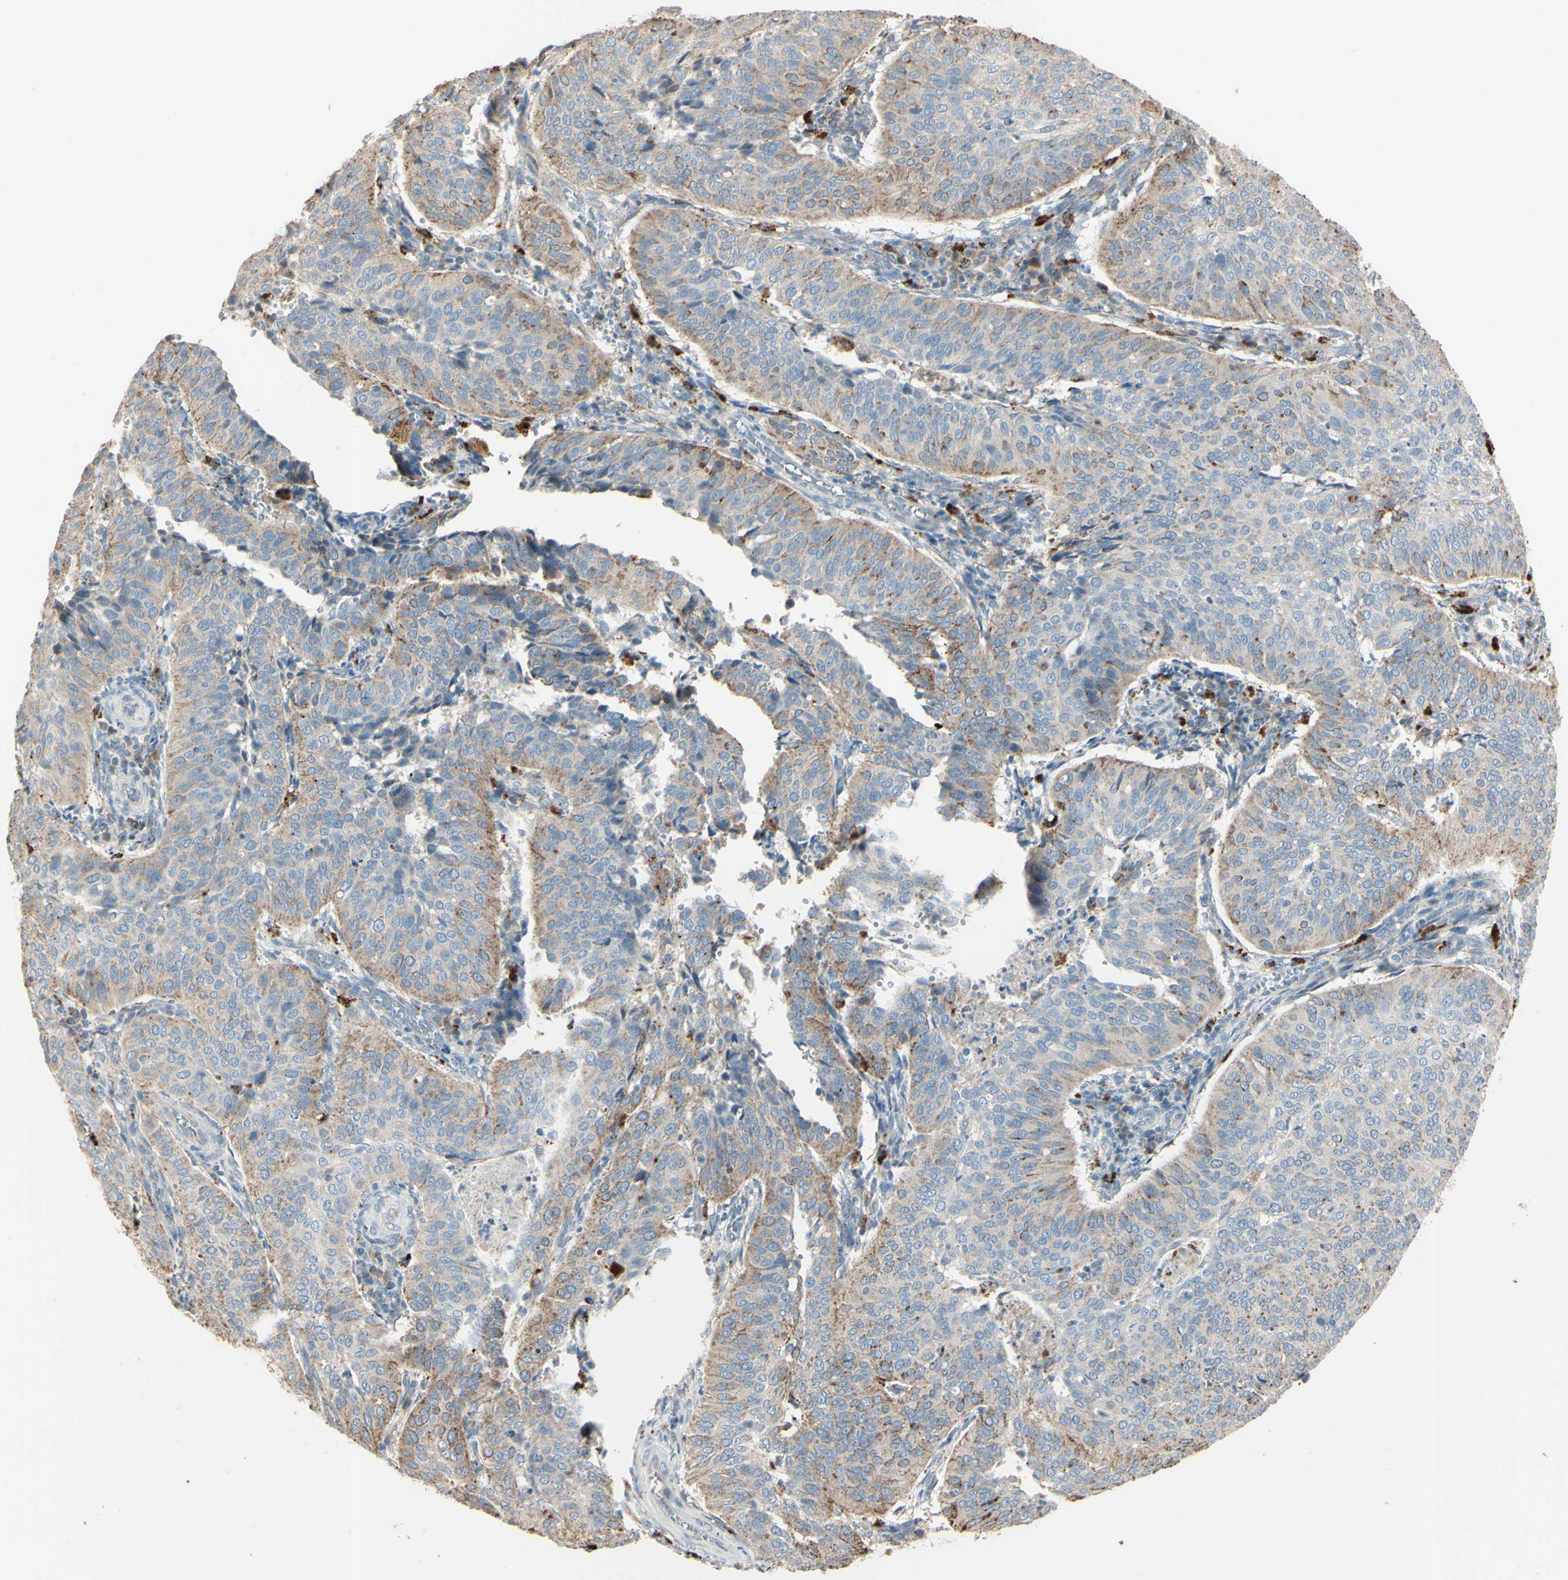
{"staining": {"intensity": "weak", "quantity": ">75%", "location": "cytoplasmic/membranous"}, "tissue": "cervical cancer", "cell_type": "Tumor cells", "image_type": "cancer", "snomed": [{"axis": "morphology", "description": "Normal tissue, NOS"}, {"axis": "morphology", "description": "Squamous cell carcinoma, NOS"}, {"axis": "topography", "description": "Cervix"}], "caption": "This is an image of IHC staining of cervical cancer (squamous cell carcinoma), which shows weak expression in the cytoplasmic/membranous of tumor cells.", "gene": "ANGPTL1", "patient": {"sex": "female", "age": 39}}